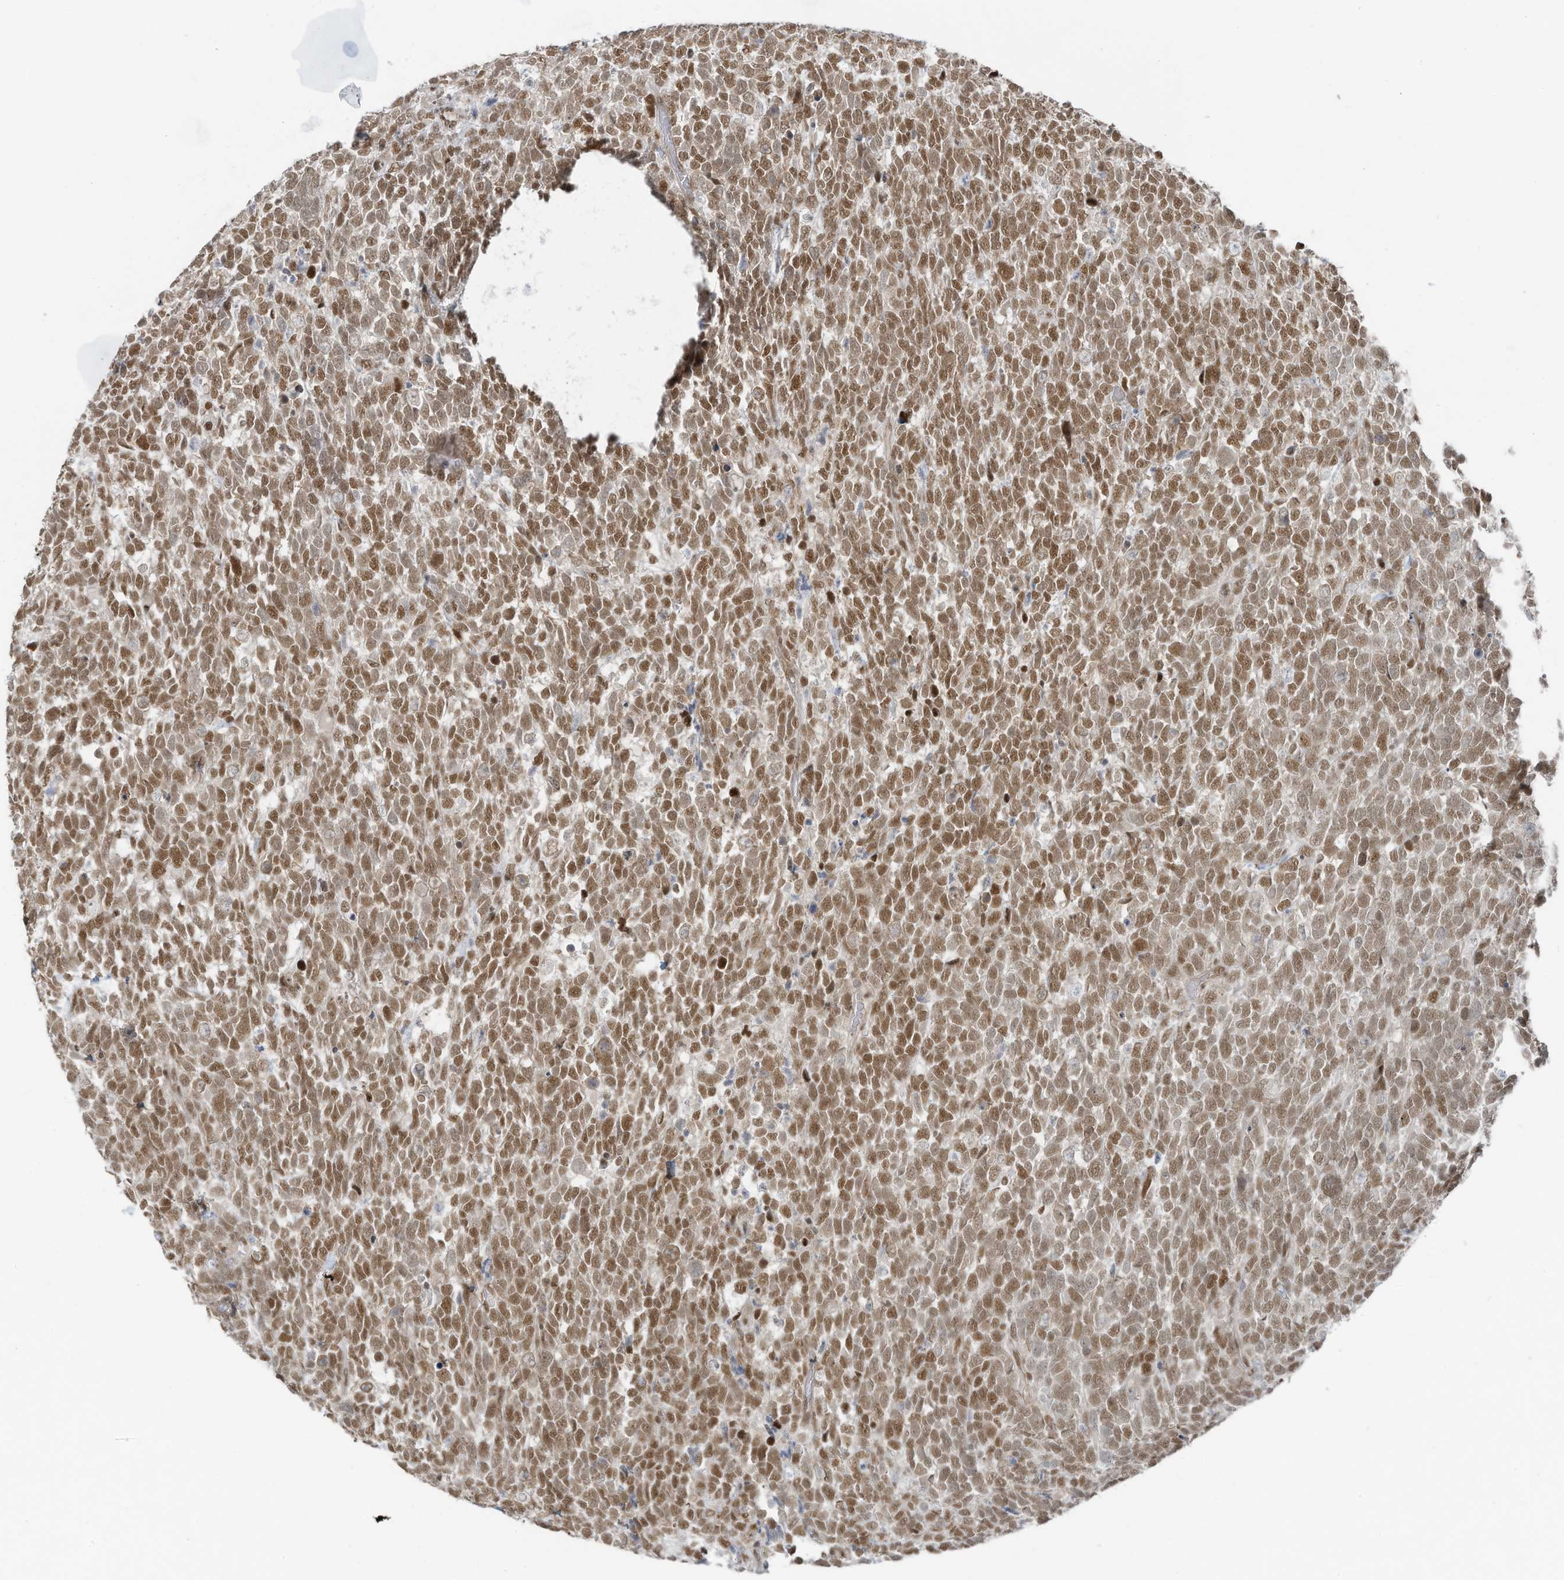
{"staining": {"intensity": "moderate", "quantity": ">75%", "location": "nuclear"}, "tissue": "urothelial cancer", "cell_type": "Tumor cells", "image_type": "cancer", "snomed": [{"axis": "morphology", "description": "Urothelial carcinoma, High grade"}, {"axis": "topography", "description": "Urinary bladder"}], "caption": "Moderate nuclear protein staining is identified in about >75% of tumor cells in urothelial cancer.", "gene": "DBR1", "patient": {"sex": "female", "age": 82}}